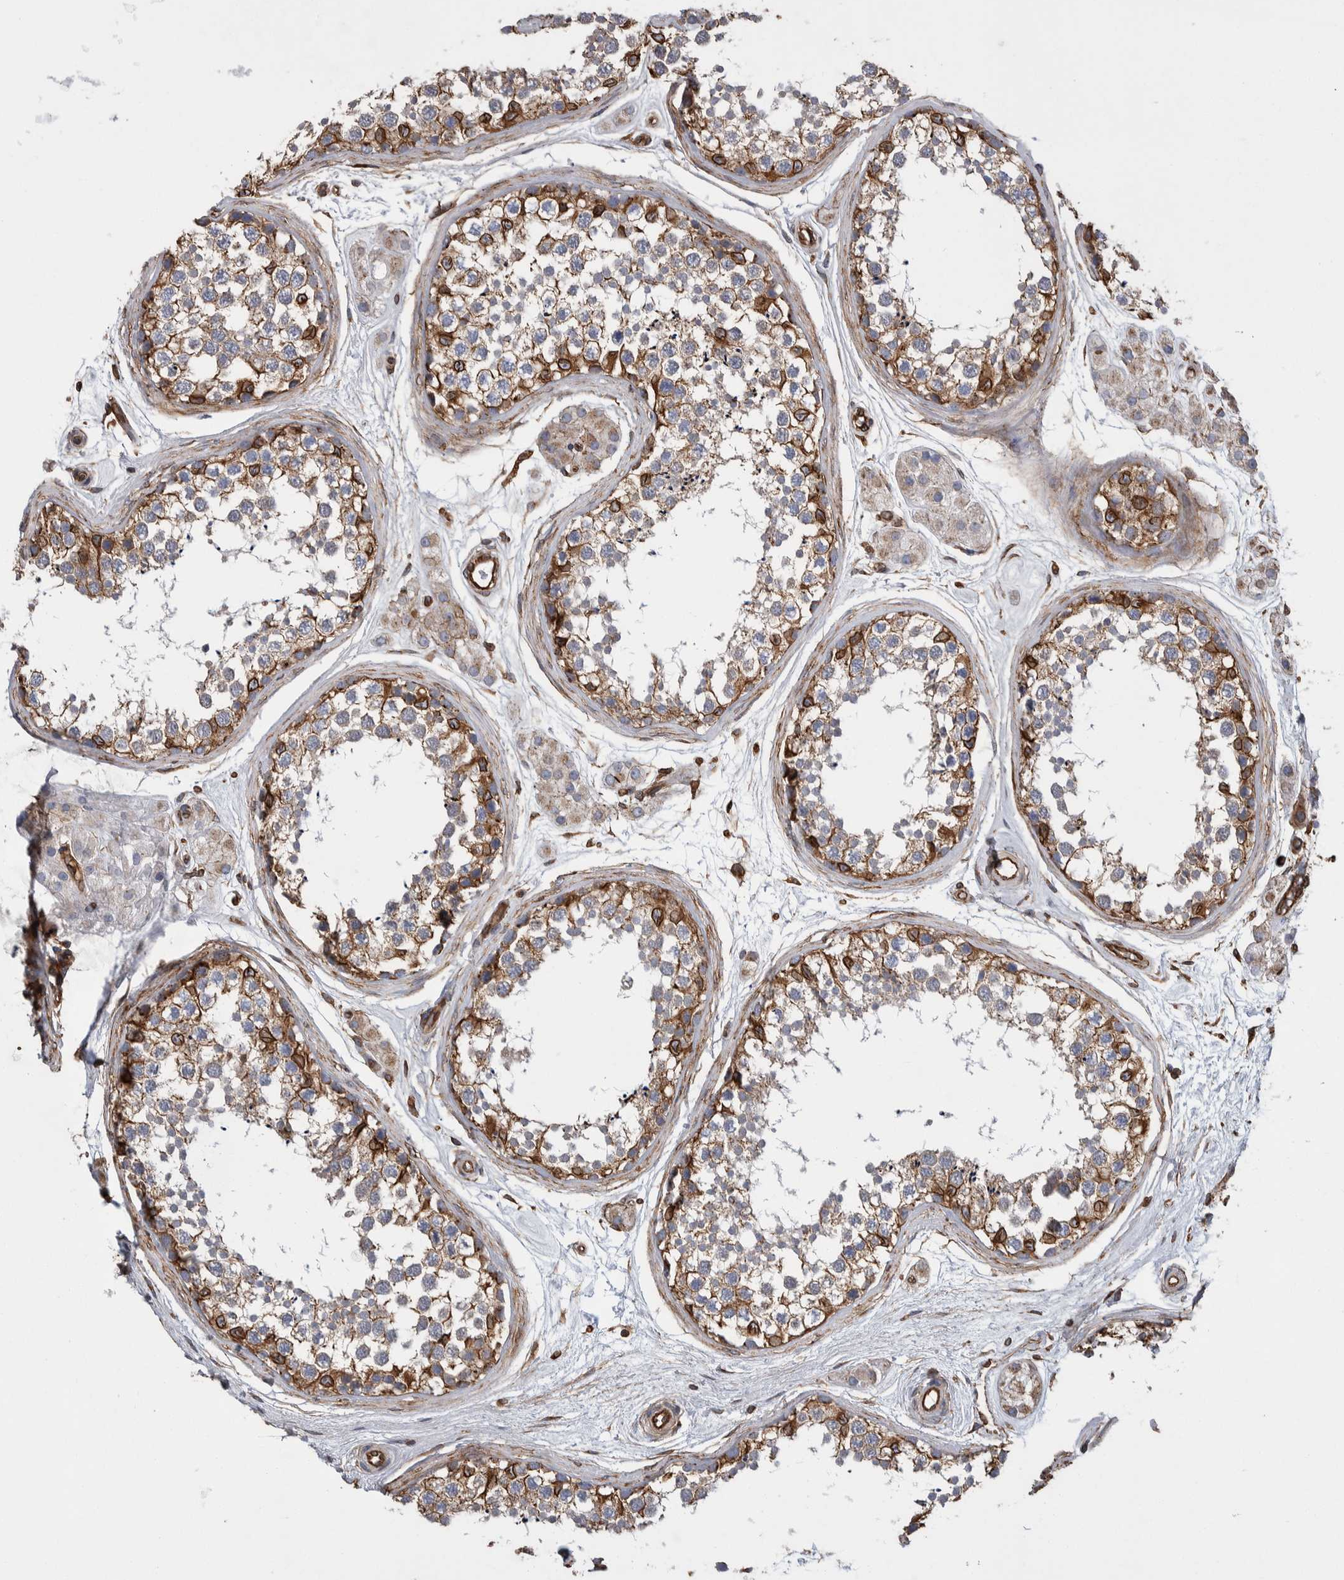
{"staining": {"intensity": "moderate", "quantity": "<25%", "location": "cytoplasmic/membranous,nuclear"}, "tissue": "testis", "cell_type": "Cells in seminiferous ducts", "image_type": "normal", "snomed": [{"axis": "morphology", "description": "Normal tissue, NOS"}, {"axis": "topography", "description": "Testis"}], "caption": "The micrograph displays a brown stain indicating the presence of a protein in the cytoplasmic/membranous,nuclear of cells in seminiferous ducts in testis. Nuclei are stained in blue.", "gene": "KIF12", "patient": {"sex": "male", "age": 56}}